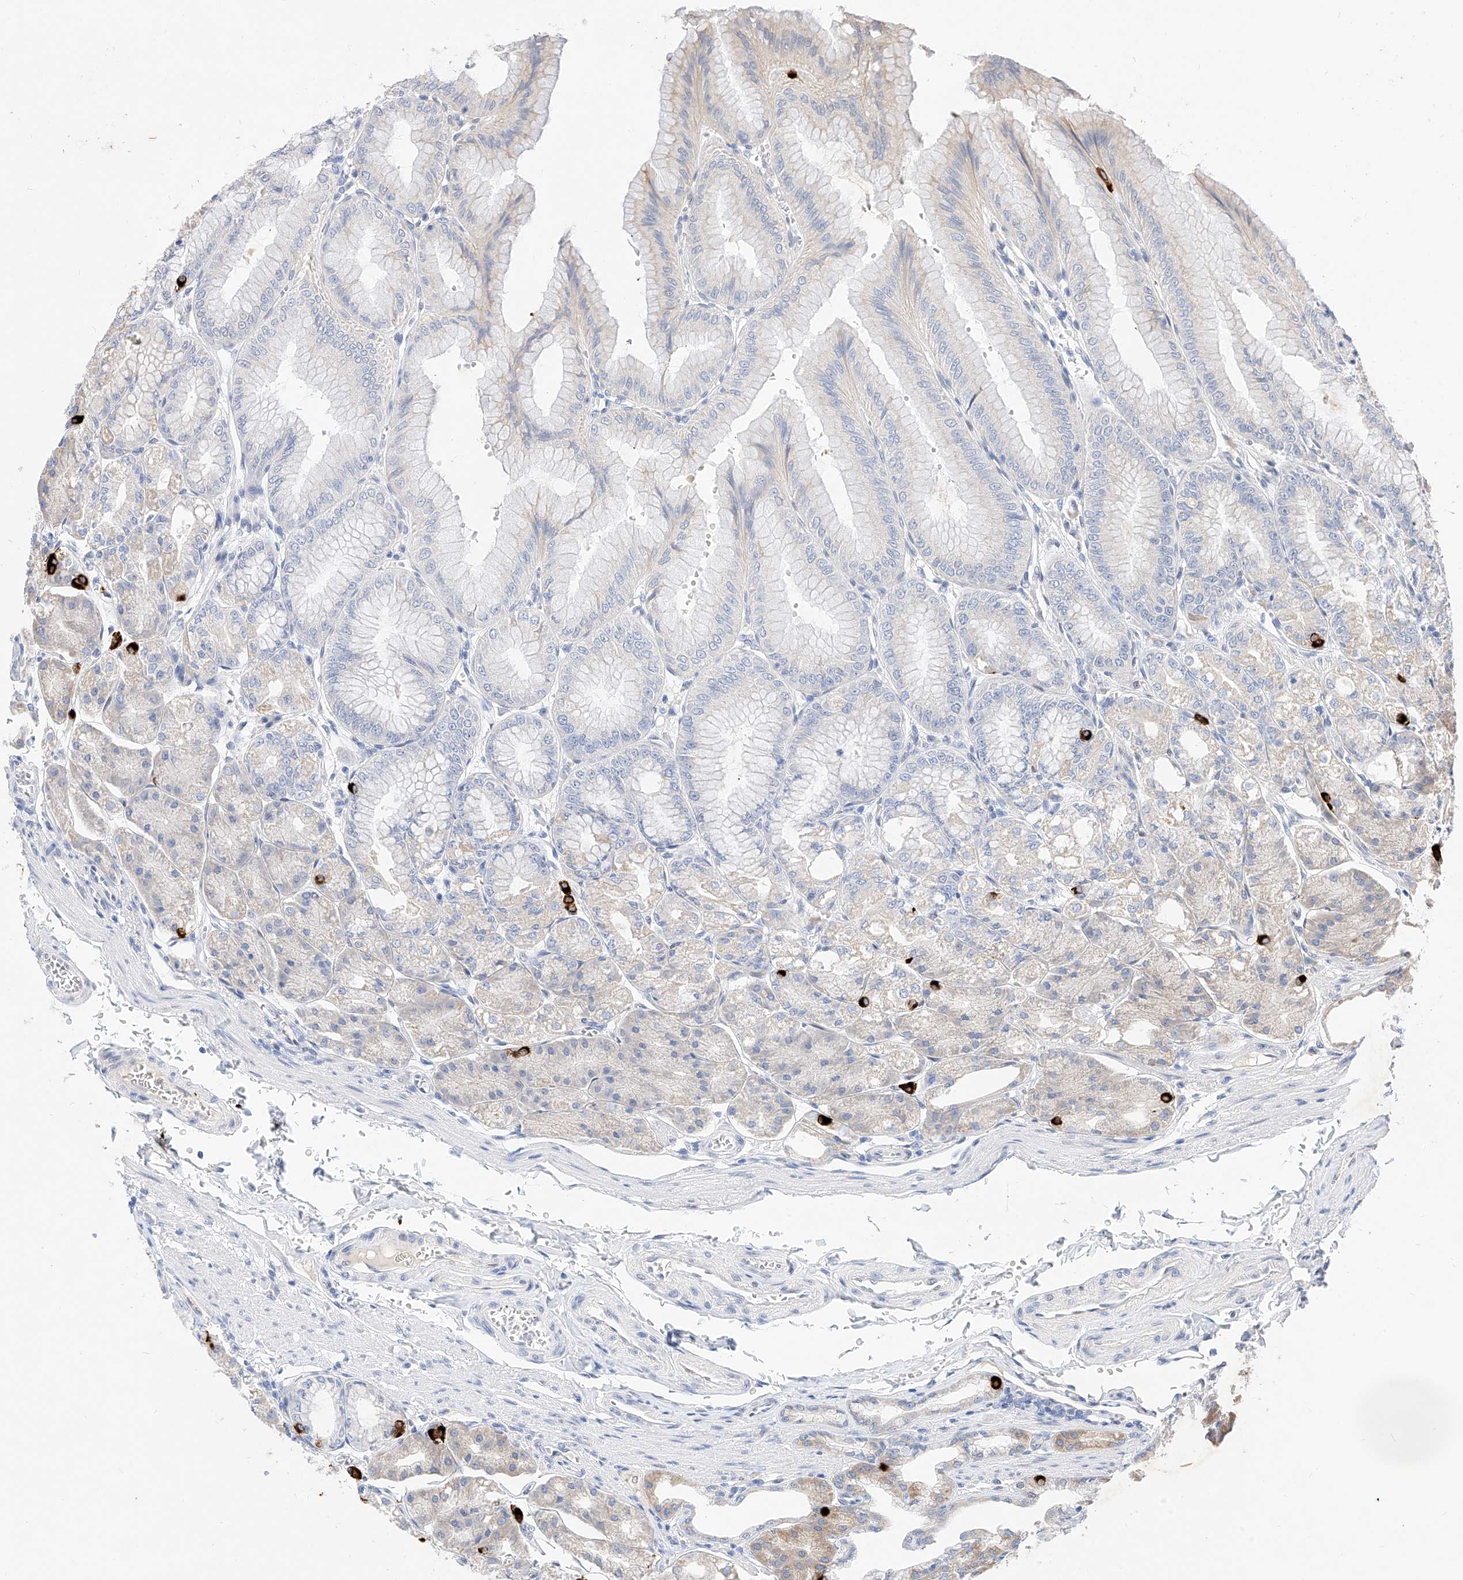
{"staining": {"intensity": "strong", "quantity": "<25%", "location": "cytoplasmic/membranous"}, "tissue": "stomach", "cell_type": "Glandular cells", "image_type": "normal", "snomed": [{"axis": "morphology", "description": "Normal tissue, NOS"}, {"axis": "topography", "description": "Stomach, lower"}], "caption": "This is a photomicrograph of immunohistochemistry staining of benign stomach, which shows strong expression in the cytoplasmic/membranous of glandular cells.", "gene": "KCNJ1", "patient": {"sex": "male", "age": 71}}